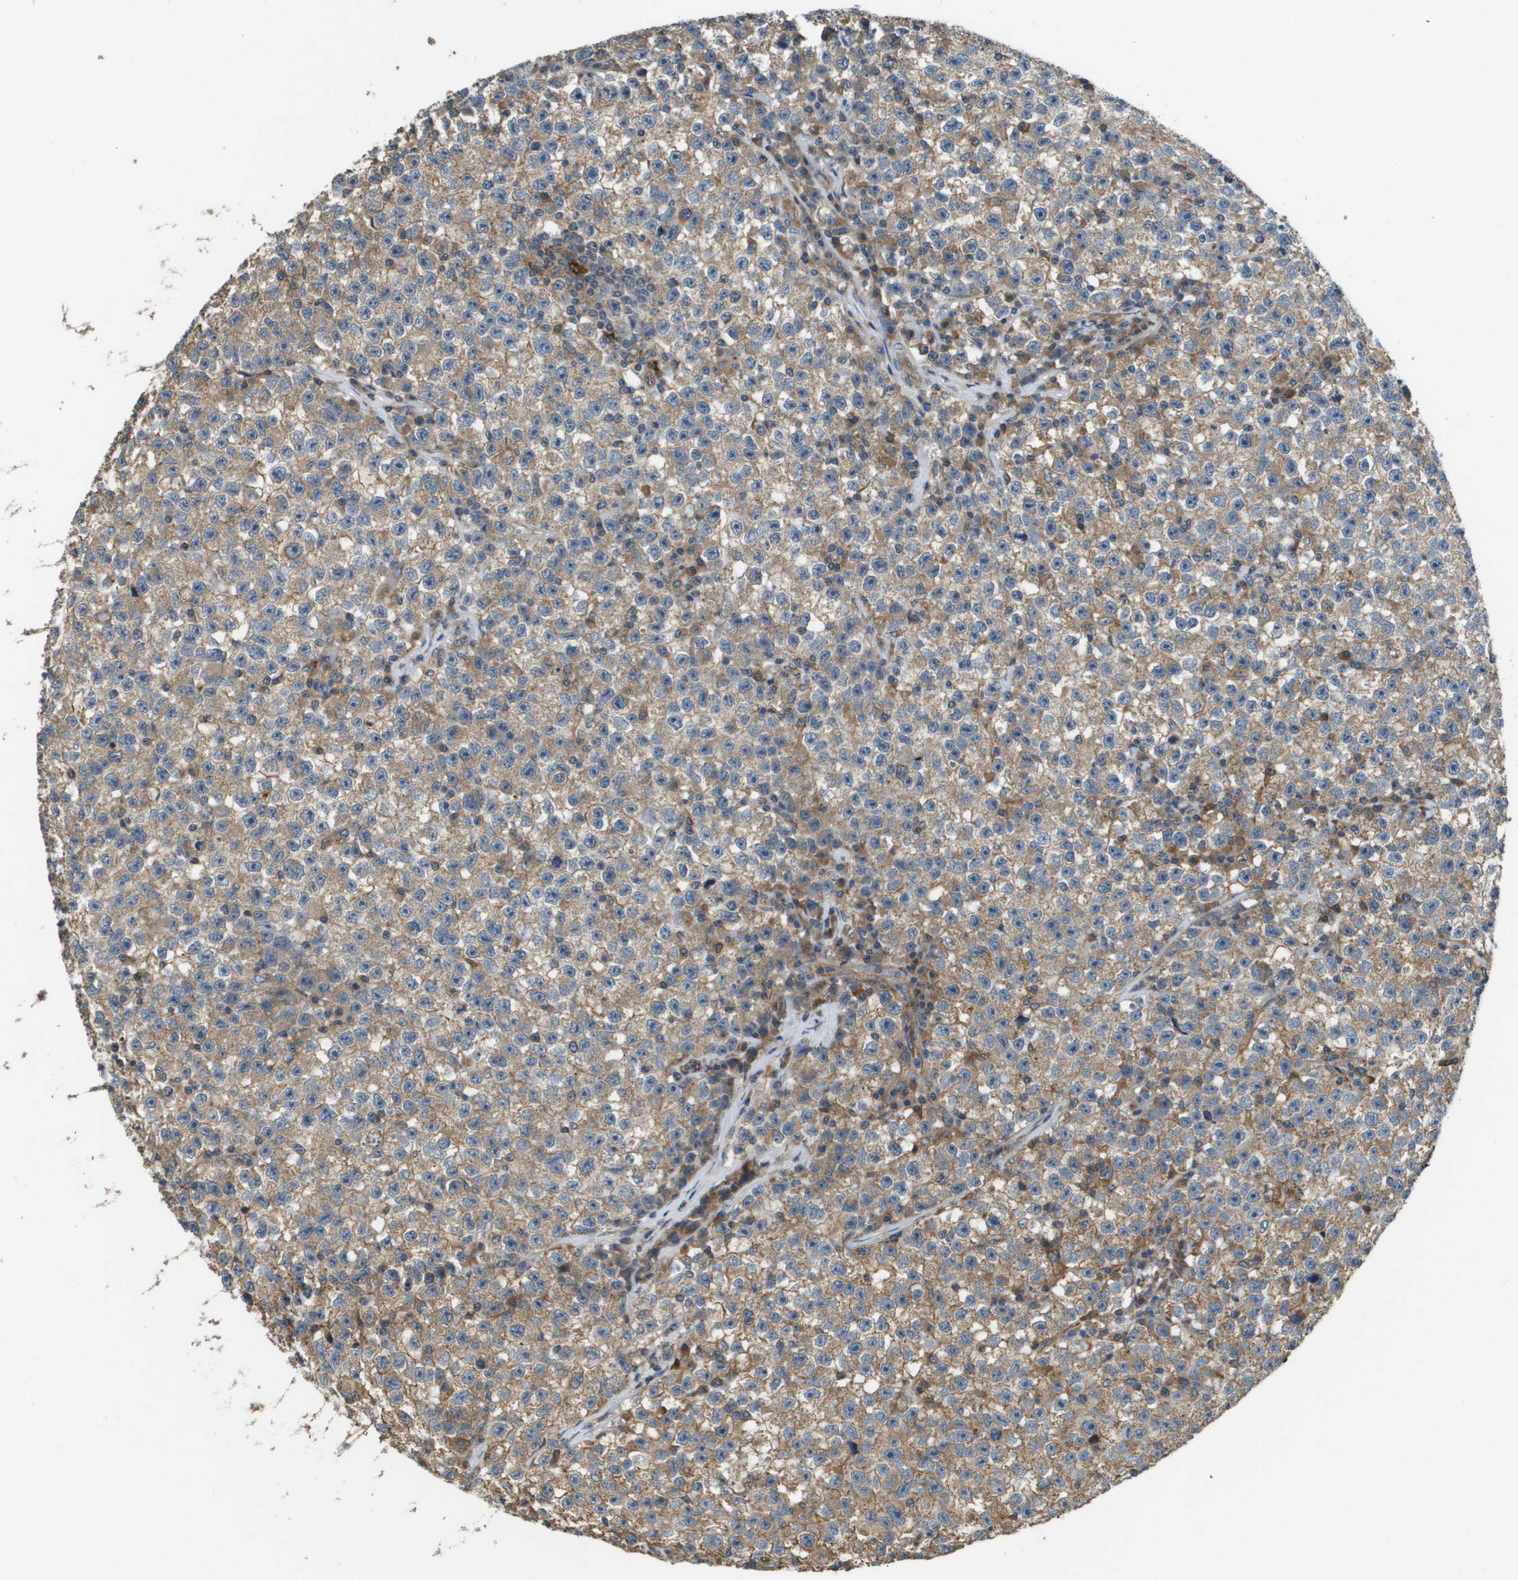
{"staining": {"intensity": "weak", "quantity": "25%-75%", "location": "cytoplasmic/membranous"}, "tissue": "testis cancer", "cell_type": "Tumor cells", "image_type": "cancer", "snomed": [{"axis": "morphology", "description": "Seminoma, NOS"}, {"axis": "topography", "description": "Testis"}], "caption": "This photomicrograph displays IHC staining of testis seminoma, with low weak cytoplasmic/membranous staining in about 25%-75% of tumor cells.", "gene": "SAMSN1", "patient": {"sex": "male", "age": 22}}